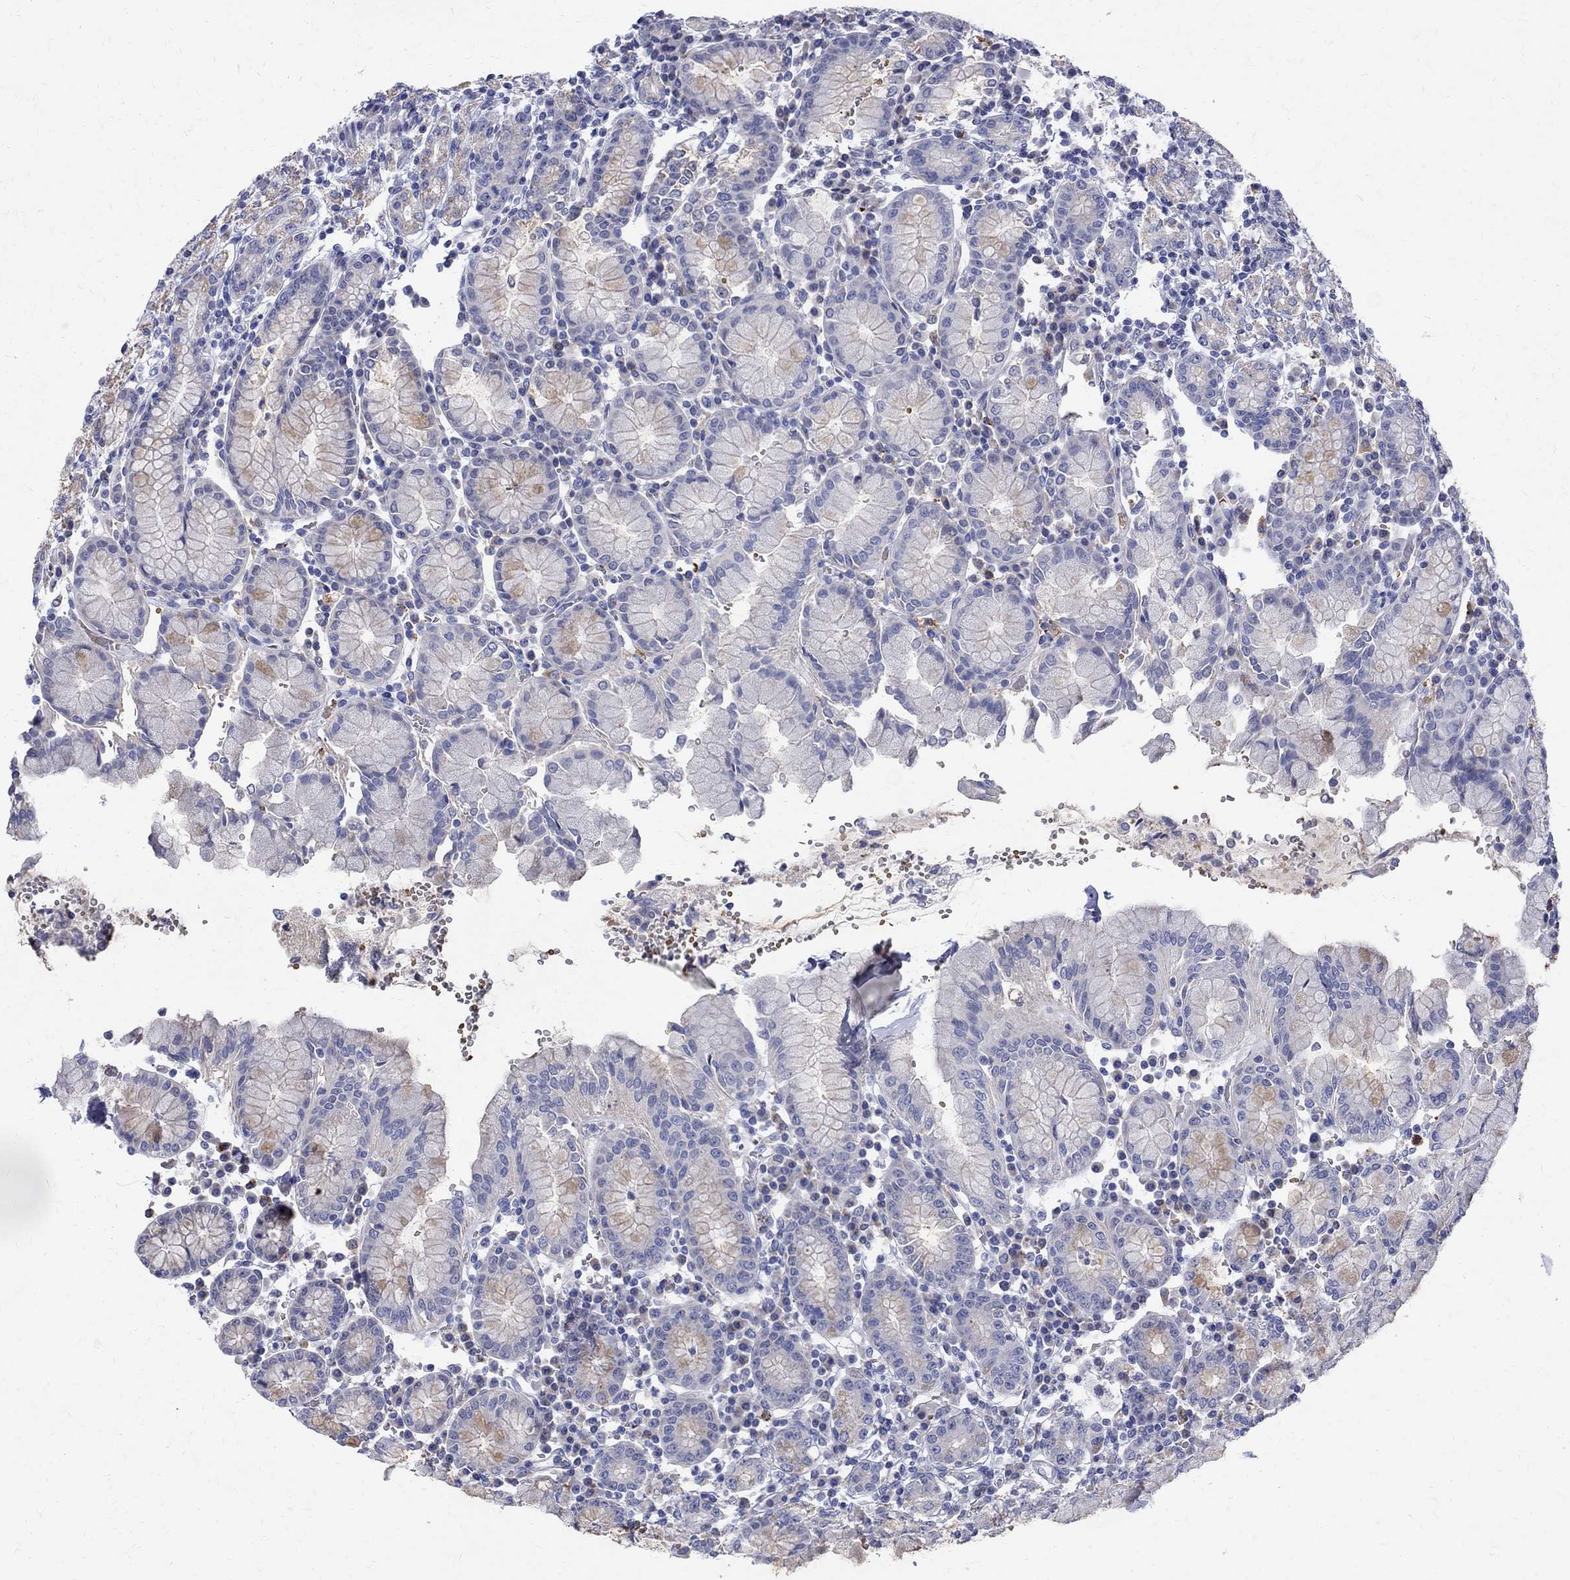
{"staining": {"intensity": "negative", "quantity": "none", "location": "none"}, "tissue": "stomach", "cell_type": "Glandular cells", "image_type": "normal", "snomed": [{"axis": "morphology", "description": "Normal tissue, NOS"}, {"axis": "topography", "description": "Stomach, upper"}, {"axis": "topography", "description": "Stomach"}], "caption": "An IHC image of unremarkable stomach is shown. There is no staining in glandular cells of stomach. Nuclei are stained in blue.", "gene": "AGER", "patient": {"sex": "male", "age": 62}}